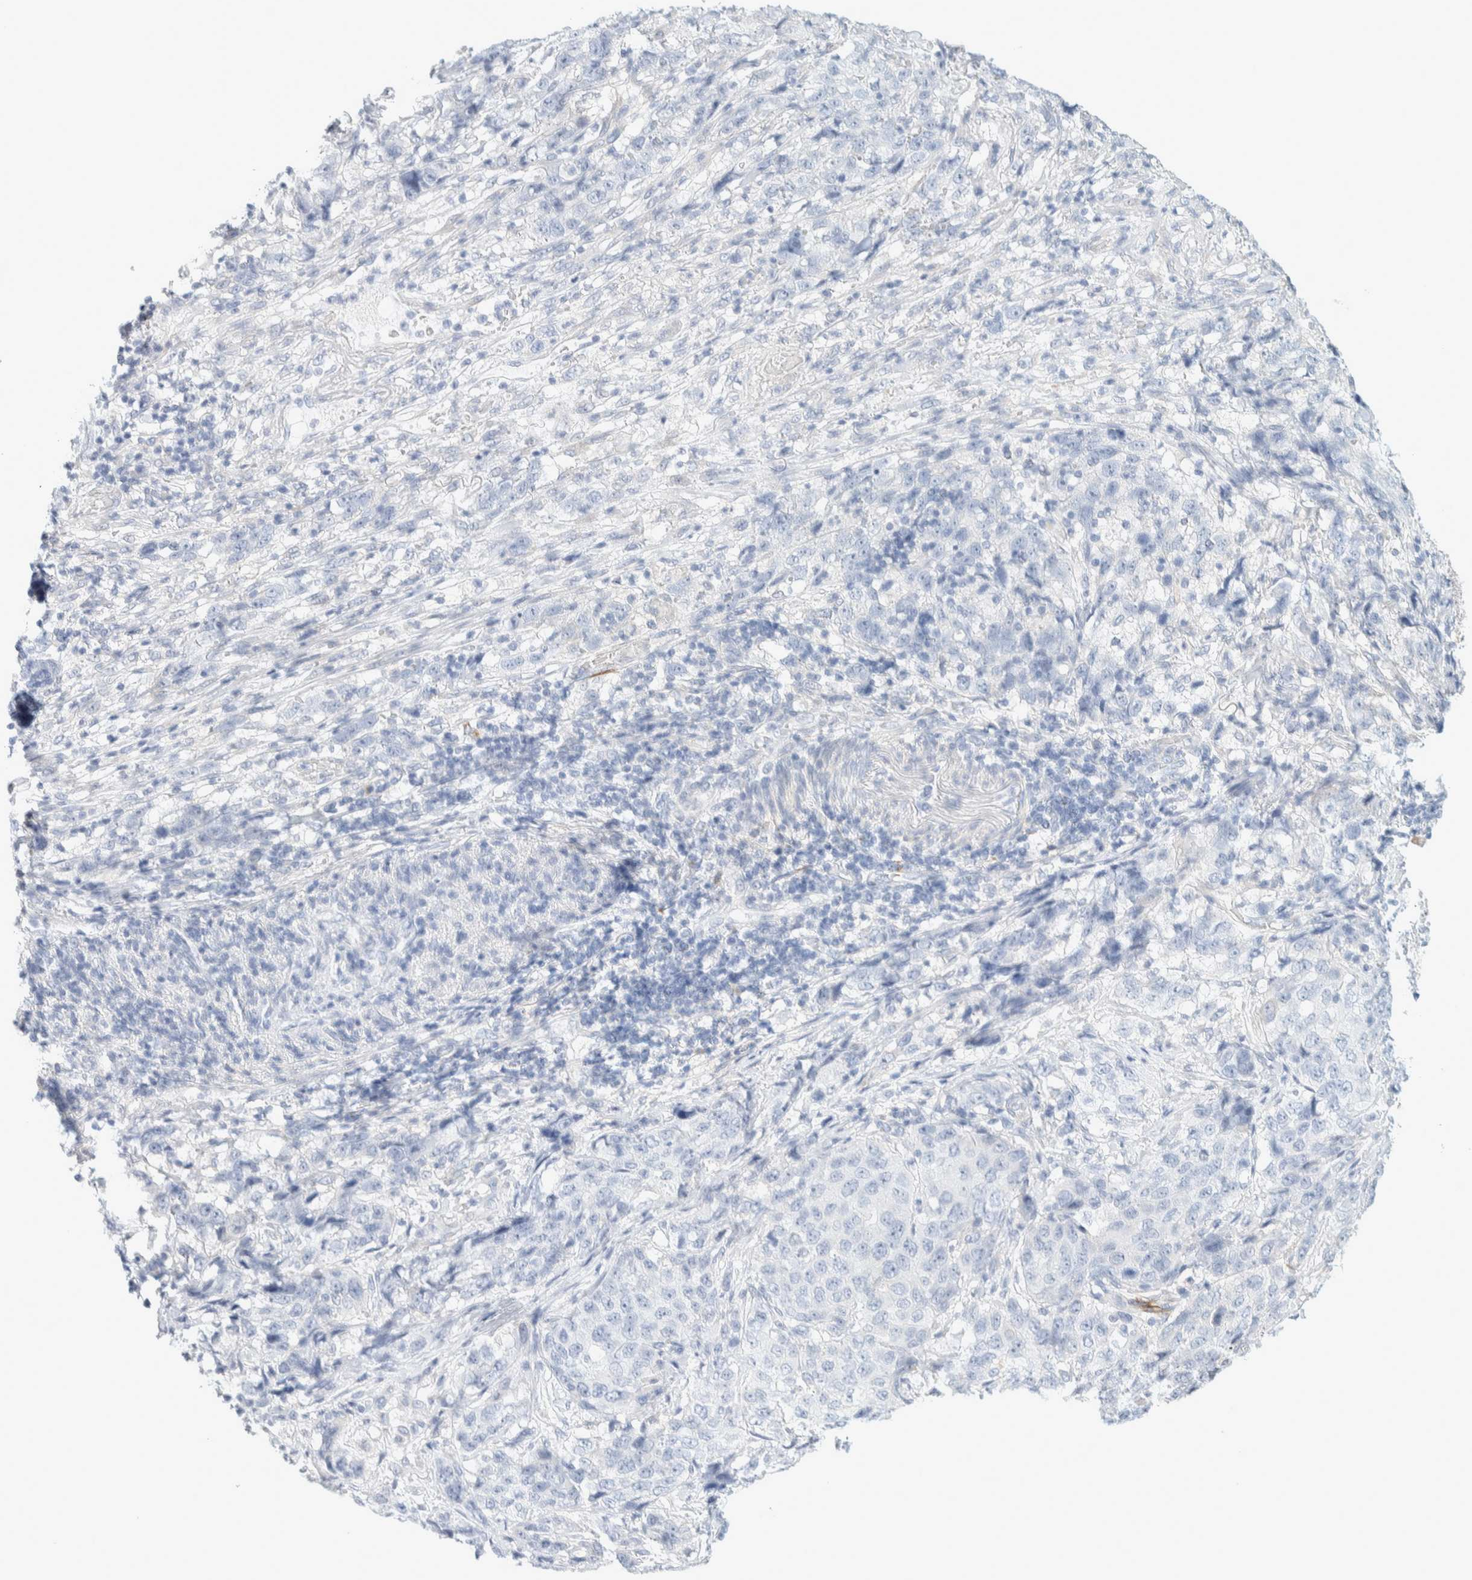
{"staining": {"intensity": "negative", "quantity": "none", "location": "none"}, "tissue": "stomach cancer", "cell_type": "Tumor cells", "image_type": "cancer", "snomed": [{"axis": "morphology", "description": "Adenocarcinoma, NOS"}, {"axis": "topography", "description": "Stomach"}], "caption": "Stomach cancer (adenocarcinoma) was stained to show a protein in brown. There is no significant positivity in tumor cells. Nuclei are stained in blue.", "gene": "ATCAY", "patient": {"sex": "male", "age": 48}}